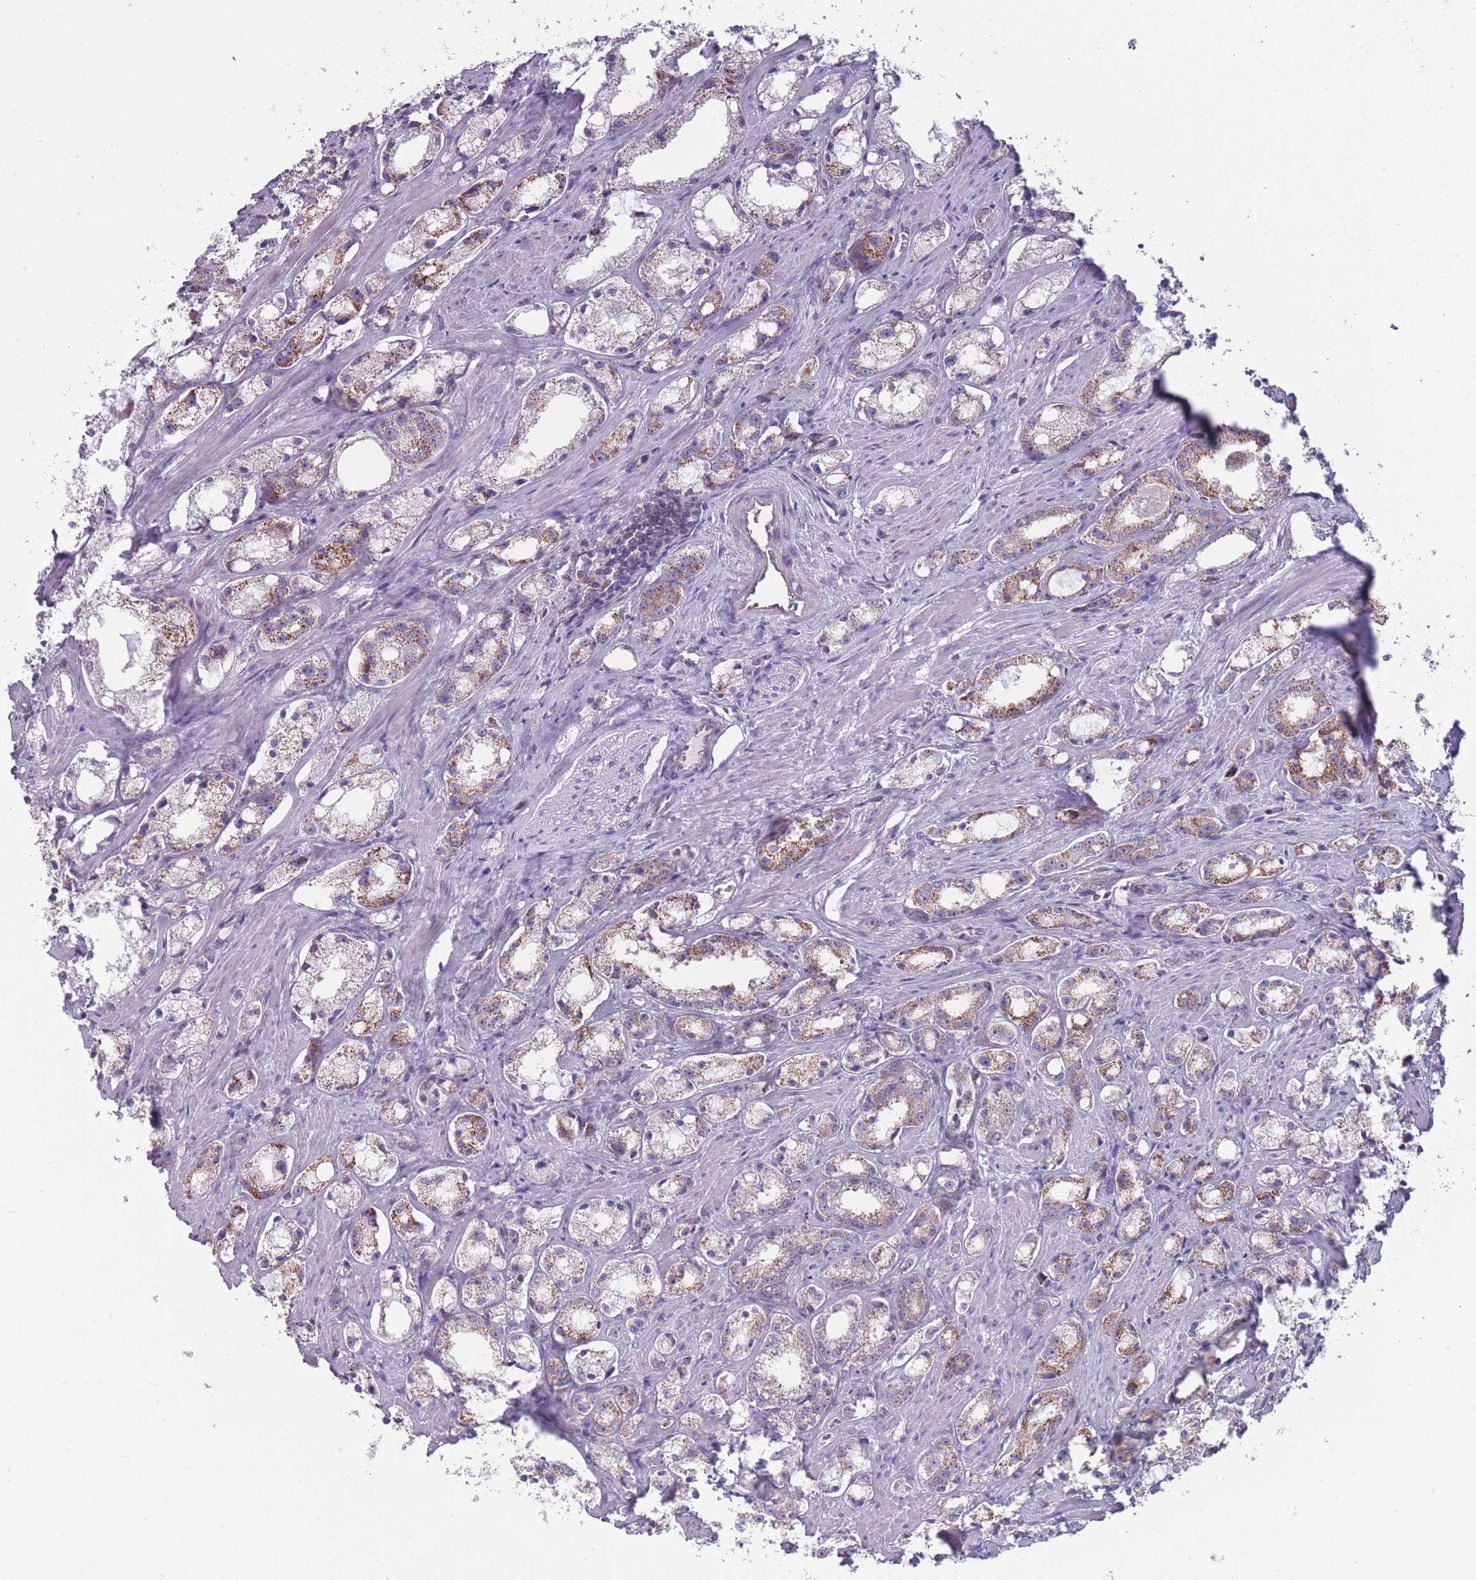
{"staining": {"intensity": "moderate", "quantity": "25%-75%", "location": "cytoplasmic/membranous"}, "tissue": "prostate cancer", "cell_type": "Tumor cells", "image_type": "cancer", "snomed": [{"axis": "morphology", "description": "Adenocarcinoma, High grade"}, {"axis": "topography", "description": "Prostate"}], "caption": "Tumor cells exhibit moderate cytoplasmic/membranous staining in approximately 25%-75% of cells in prostate cancer.", "gene": "CCT6B", "patient": {"sex": "male", "age": 66}}